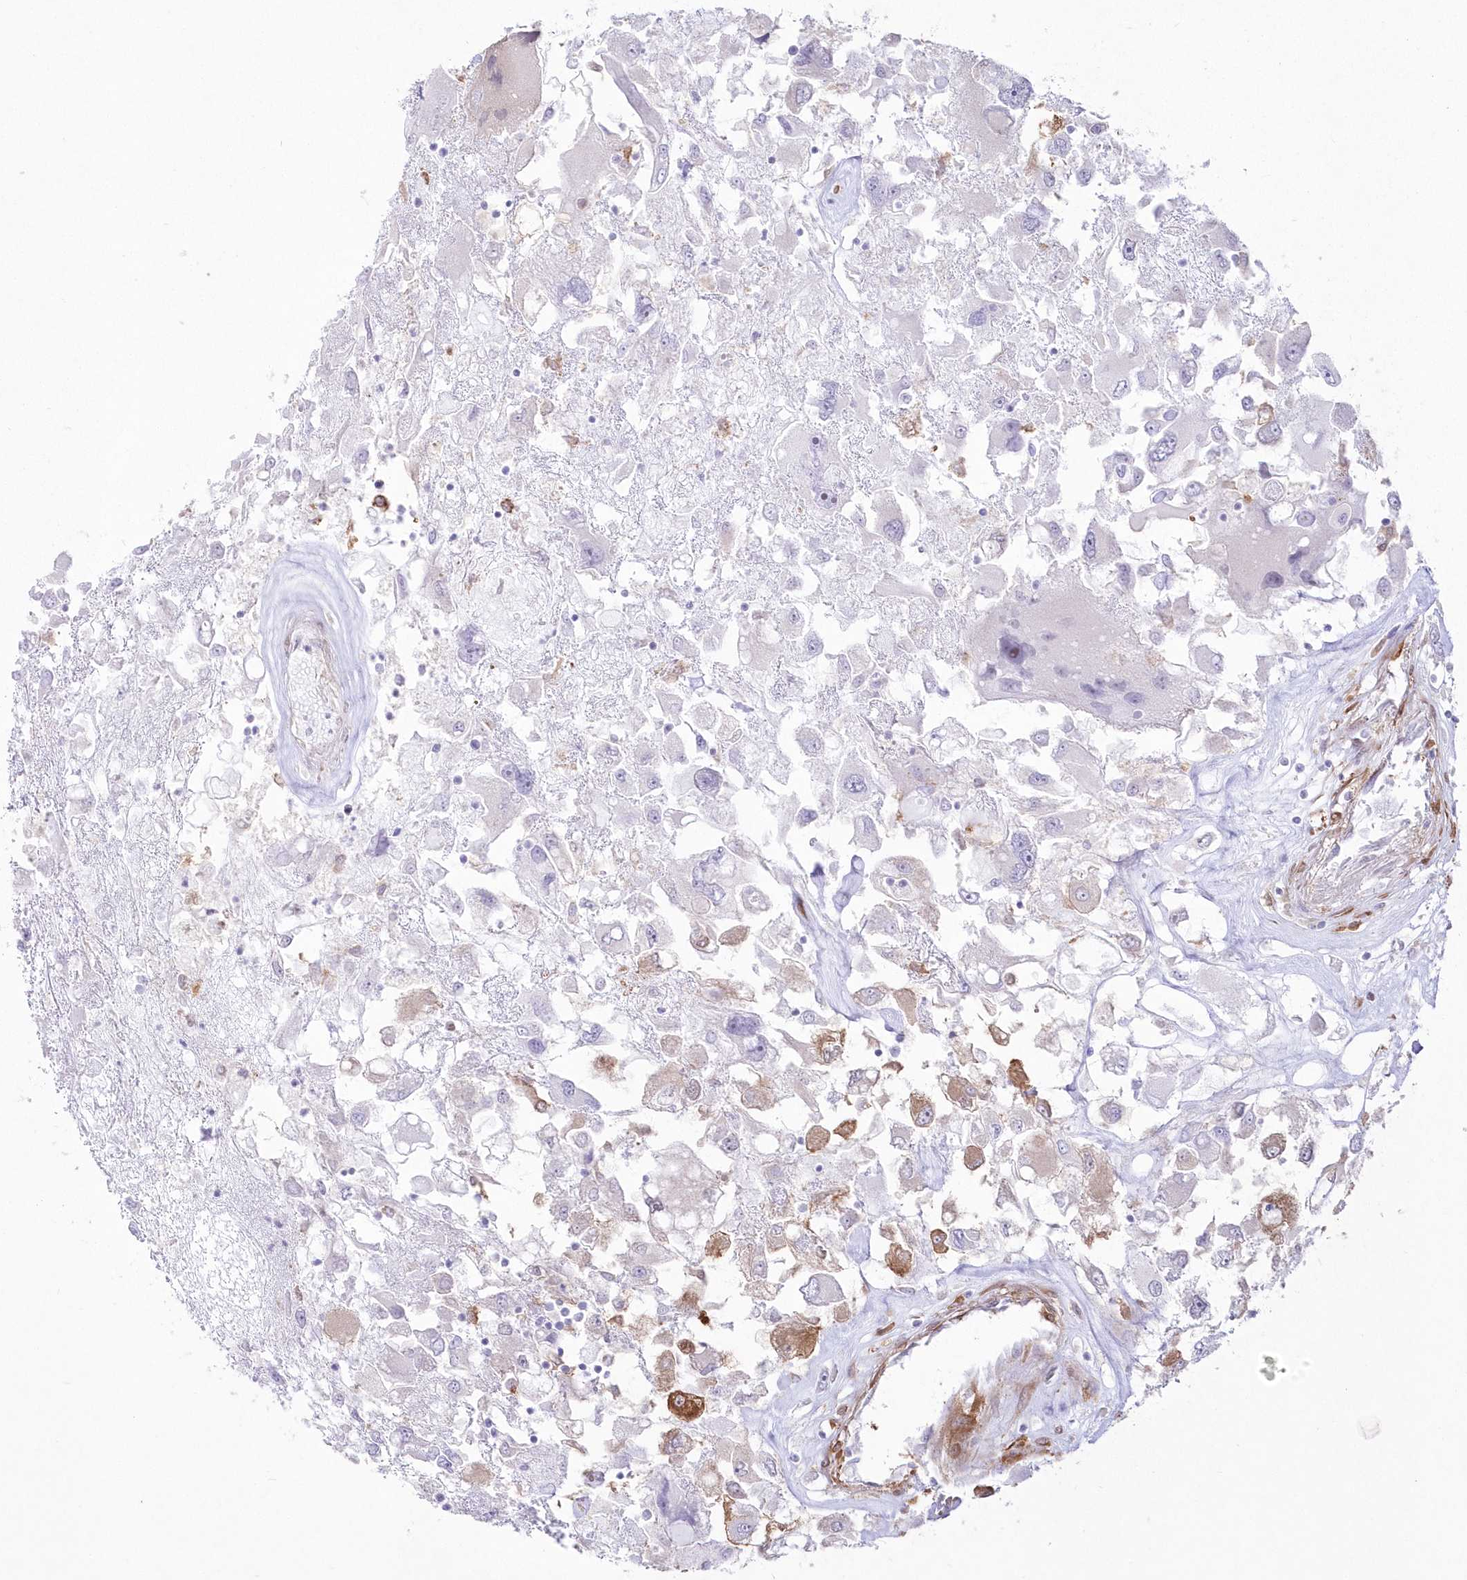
{"staining": {"intensity": "moderate", "quantity": "<25%", "location": "cytoplasmic/membranous"}, "tissue": "renal cancer", "cell_type": "Tumor cells", "image_type": "cancer", "snomed": [{"axis": "morphology", "description": "Adenocarcinoma, NOS"}, {"axis": "topography", "description": "Kidney"}], "caption": "Moderate cytoplasmic/membranous expression for a protein is identified in approximately <25% of tumor cells of renal adenocarcinoma using IHC.", "gene": "SH3PXD2B", "patient": {"sex": "female", "age": 52}}